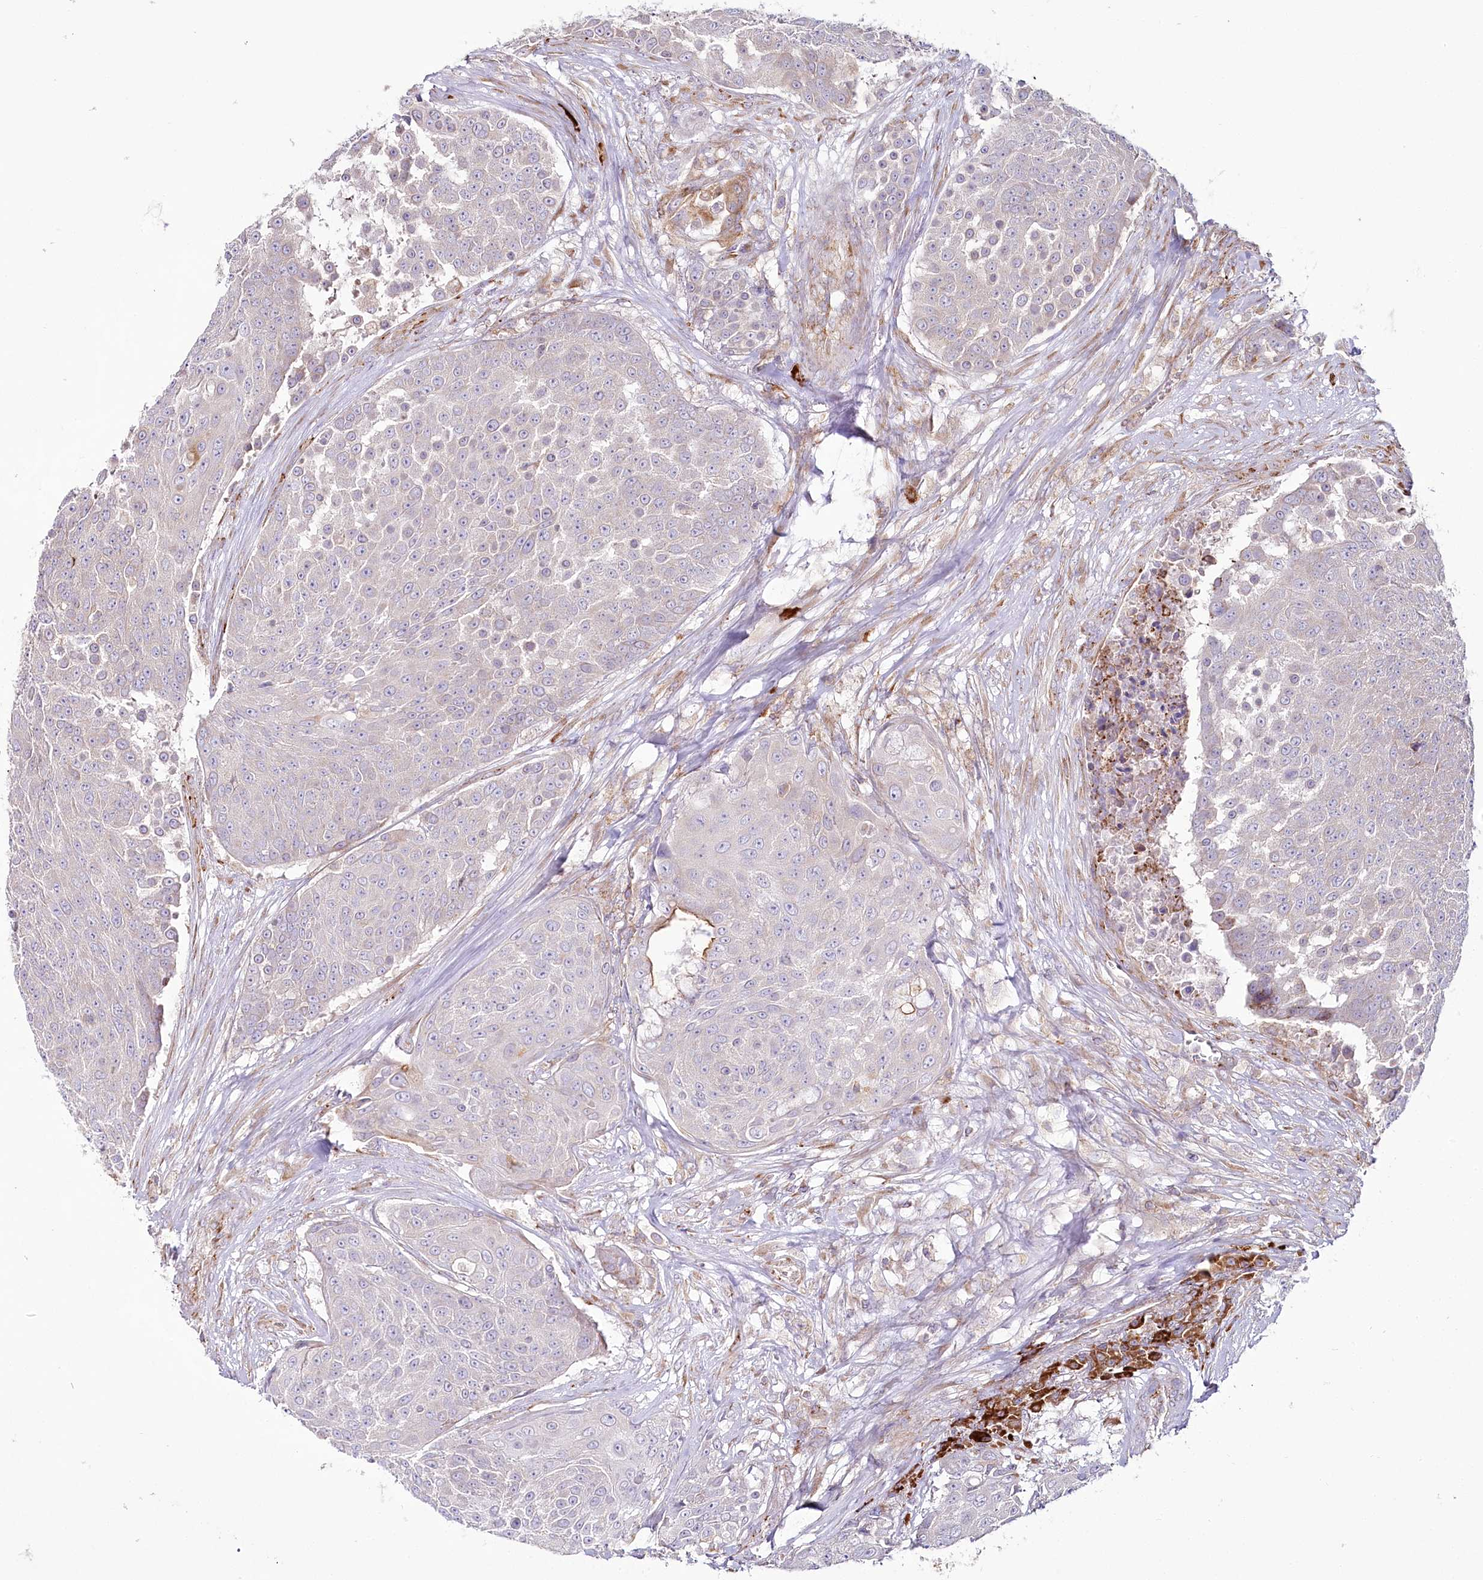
{"staining": {"intensity": "negative", "quantity": "none", "location": "none"}, "tissue": "urothelial cancer", "cell_type": "Tumor cells", "image_type": "cancer", "snomed": [{"axis": "morphology", "description": "Urothelial carcinoma, High grade"}, {"axis": "topography", "description": "Urinary bladder"}], "caption": "Immunohistochemistry (IHC) of human urothelial cancer displays no staining in tumor cells.", "gene": "POGLUT1", "patient": {"sex": "female", "age": 63}}